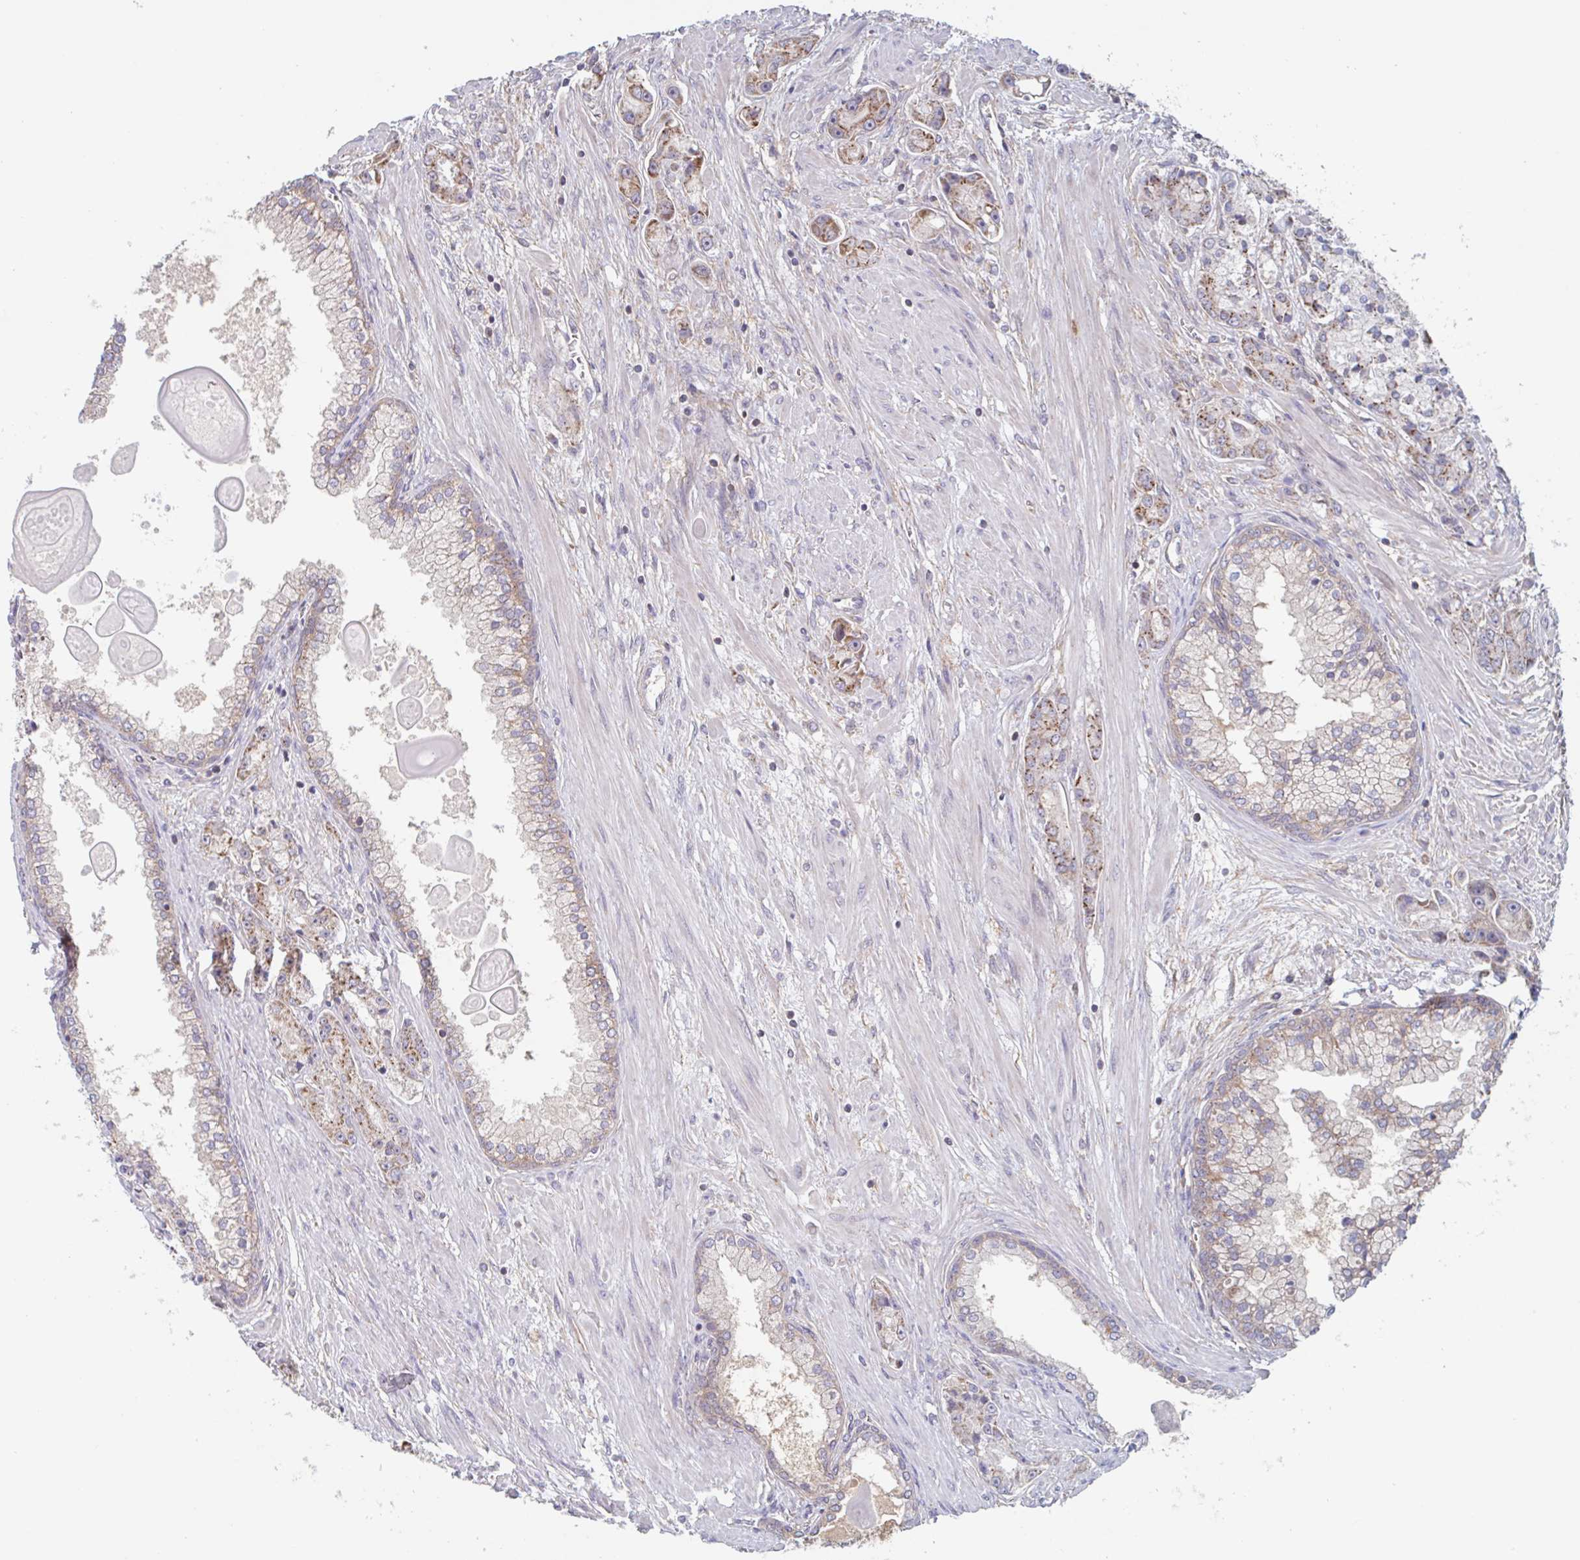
{"staining": {"intensity": "moderate", "quantity": ">75%", "location": "cytoplasmic/membranous"}, "tissue": "prostate cancer", "cell_type": "Tumor cells", "image_type": "cancer", "snomed": [{"axis": "morphology", "description": "Adenocarcinoma, High grade"}, {"axis": "topography", "description": "Prostate"}], "caption": "High-grade adenocarcinoma (prostate) stained with a protein marker reveals moderate staining in tumor cells.", "gene": "SURF1", "patient": {"sex": "male", "age": 67}}